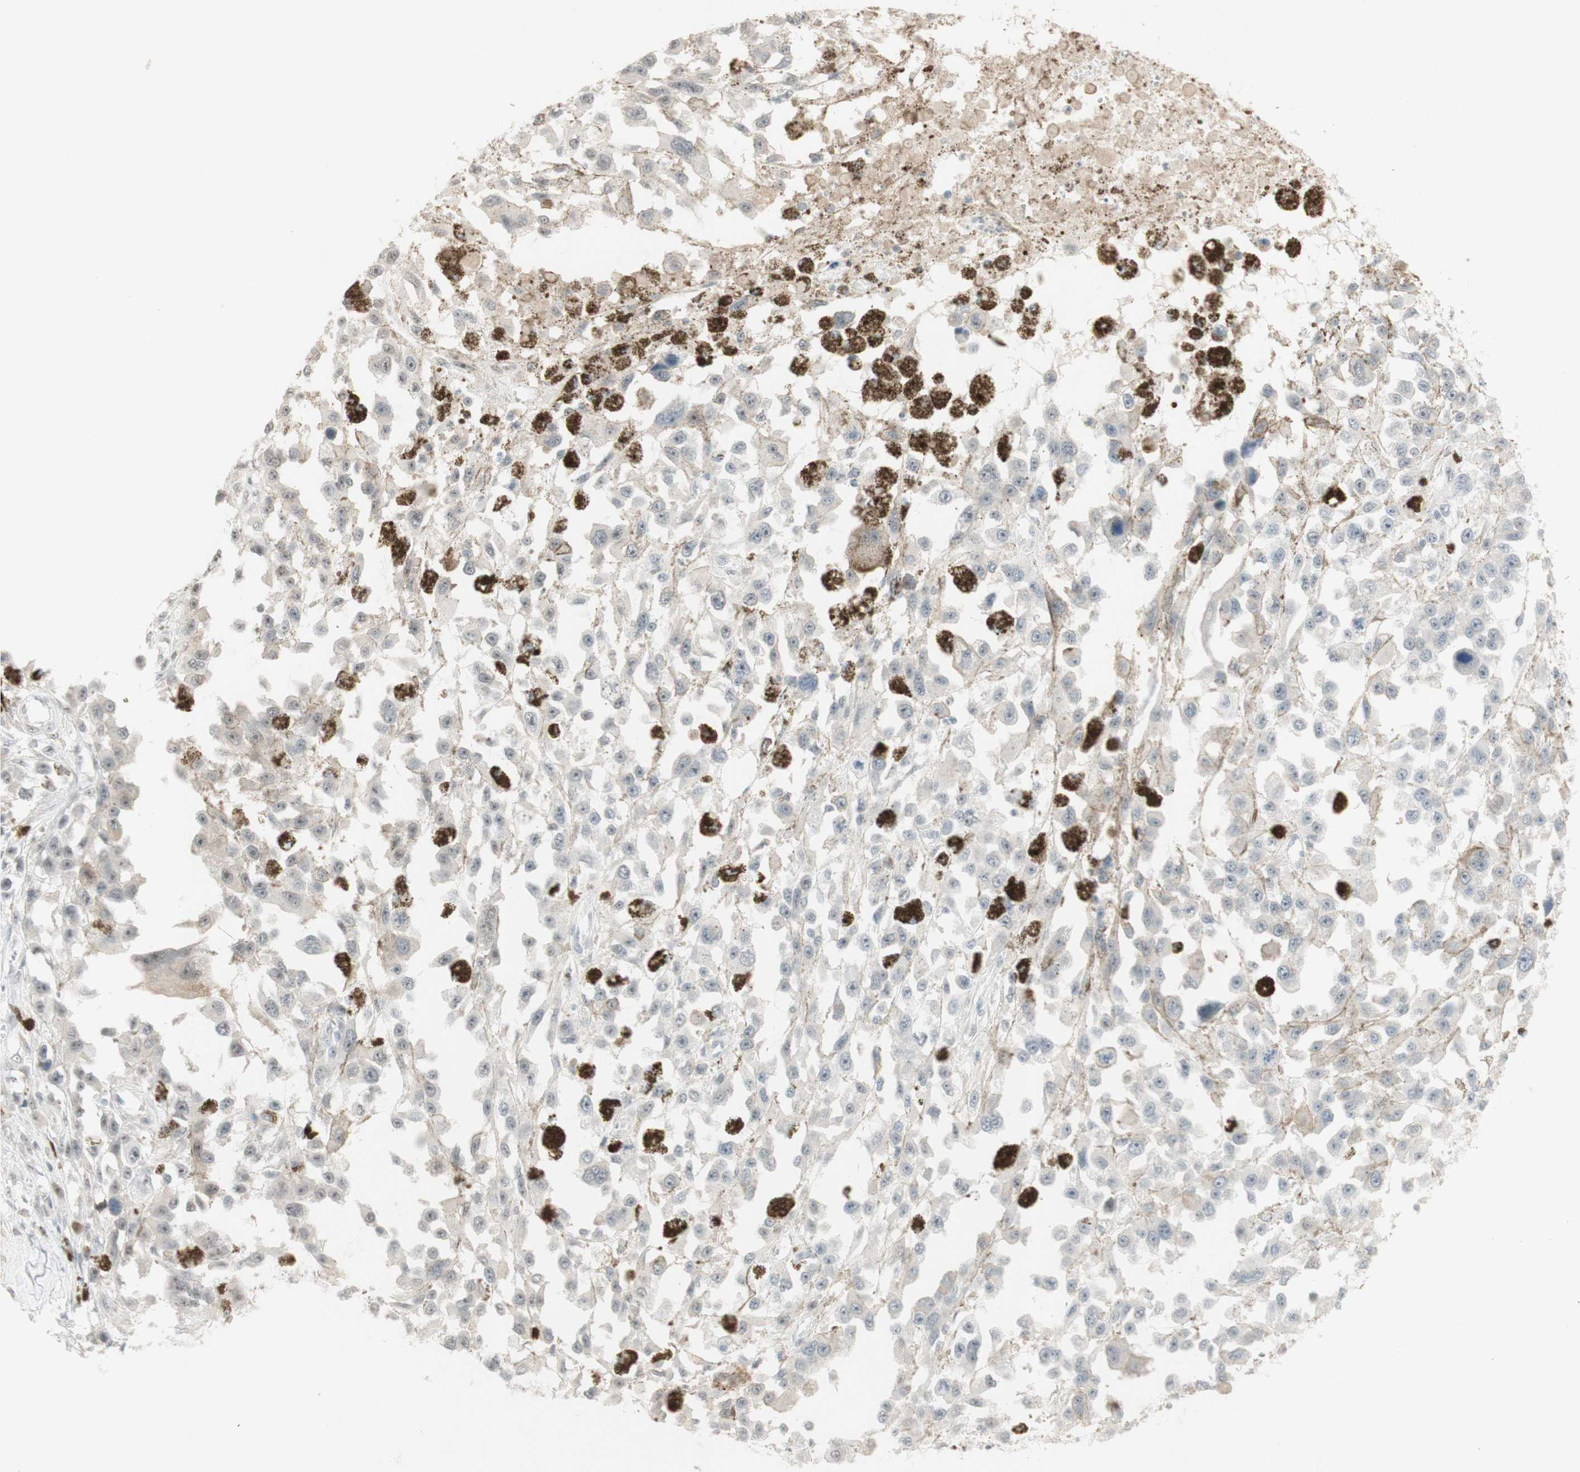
{"staining": {"intensity": "negative", "quantity": "none", "location": "none"}, "tissue": "melanoma", "cell_type": "Tumor cells", "image_type": "cancer", "snomed": [{"axis": "morphology", "description": "Malignant melanoma, Metastatic site"}, {"axis": "topography", "description": "Lymph node"}], "caption": "The histopathology image shows no significant positivity in tumor cells of melanoma.", "gene": "PLCD4", "patient": {"sex": "male", "age": 59}}